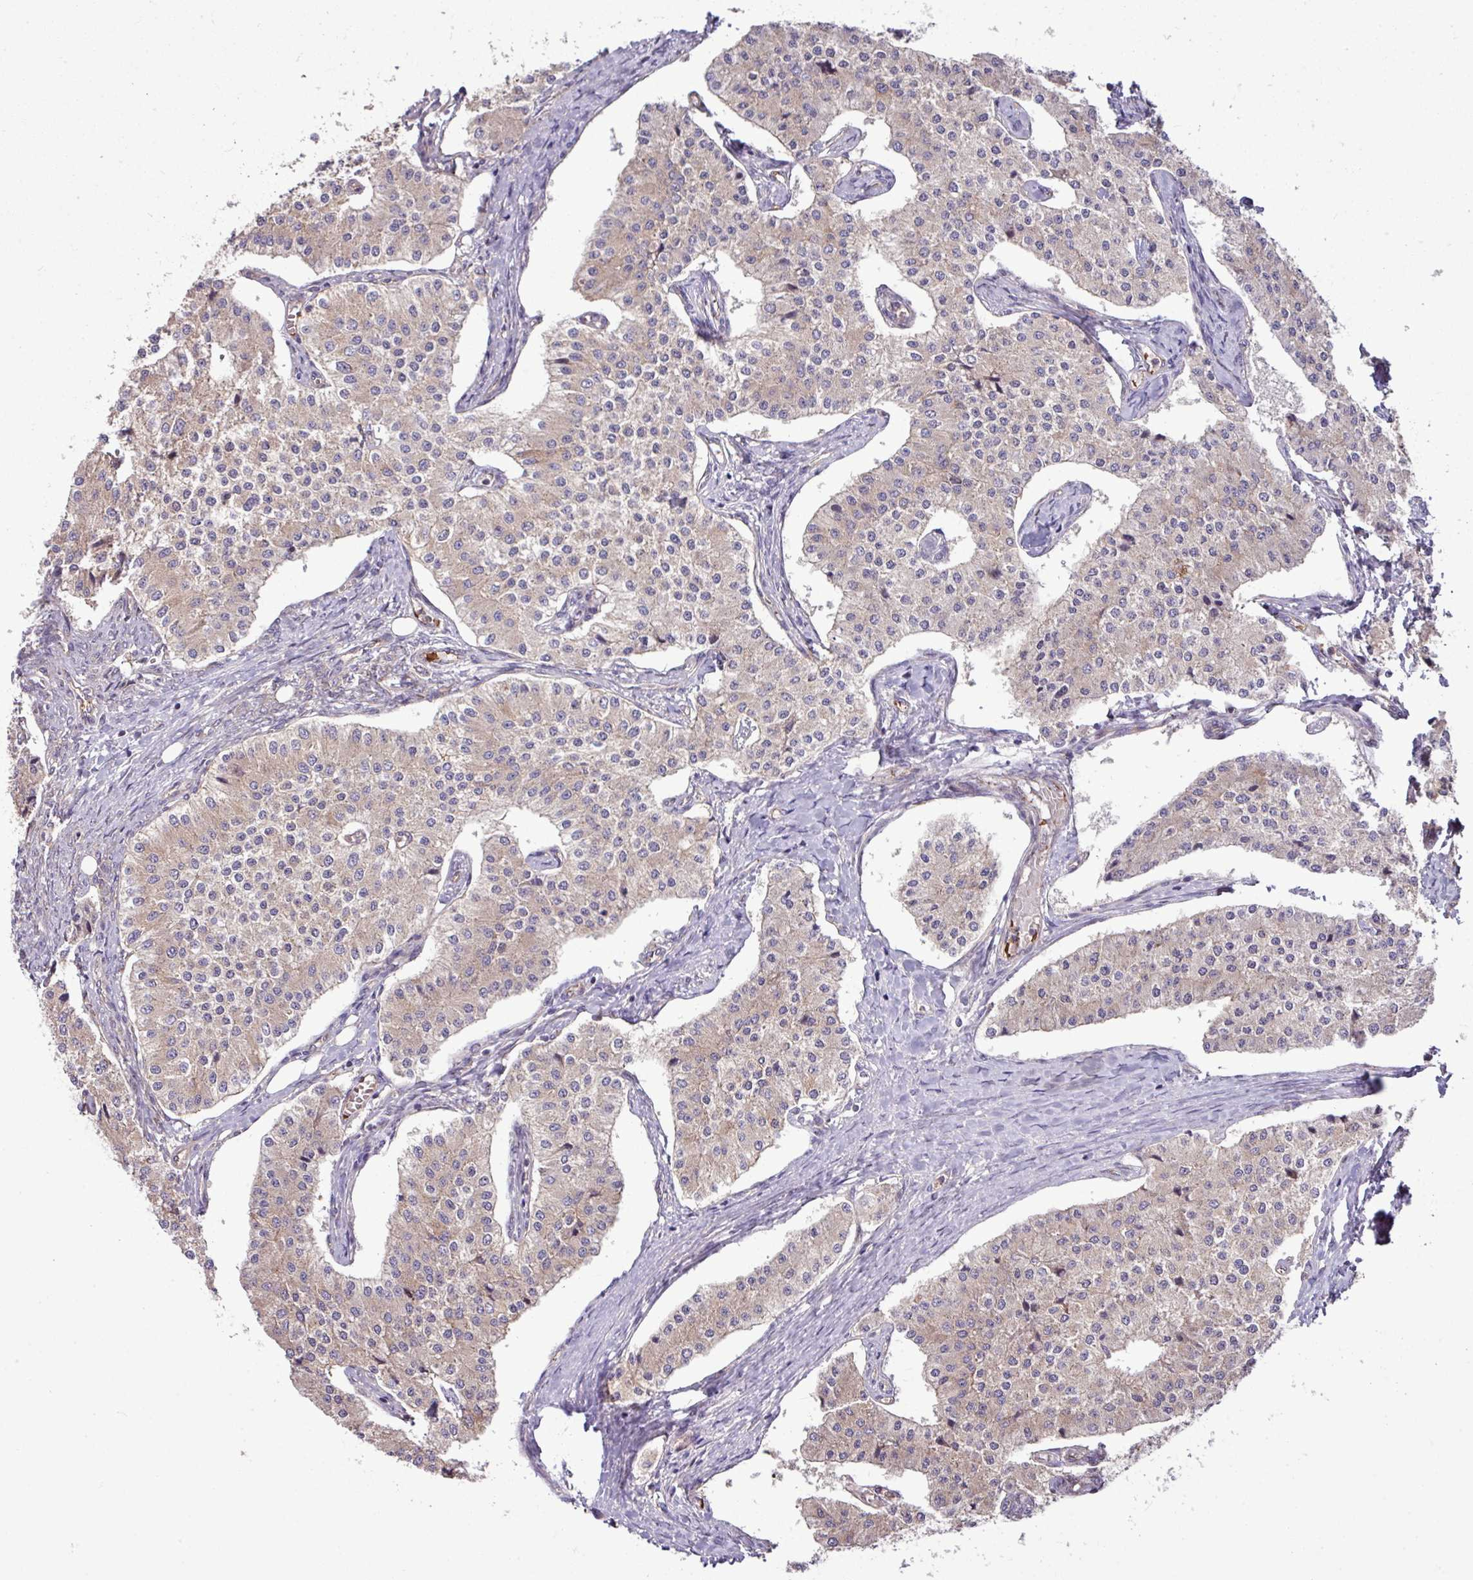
{"staining": {"intensity": "weak", "quantity": ">75%", "location": "cytoplasmic/membranous"}, "tissue": "carcinoid", "cell_type": "Tumor cells", "image_type": "cancer", "snomed": [{"axis": "morphology", "description": "Carcinoid, malignant, NOS"}, {"axis": "topography", "description": "Colon"}], "caption": "This micrograph demonstrates immunohistochemistry (IHC) staining of carcinoid, with low weak cytoplasmic/membranous positivity in about >75% of tumor cells.", "gene": "LSM12", "patient": {"sex": "female", "age": 52}}